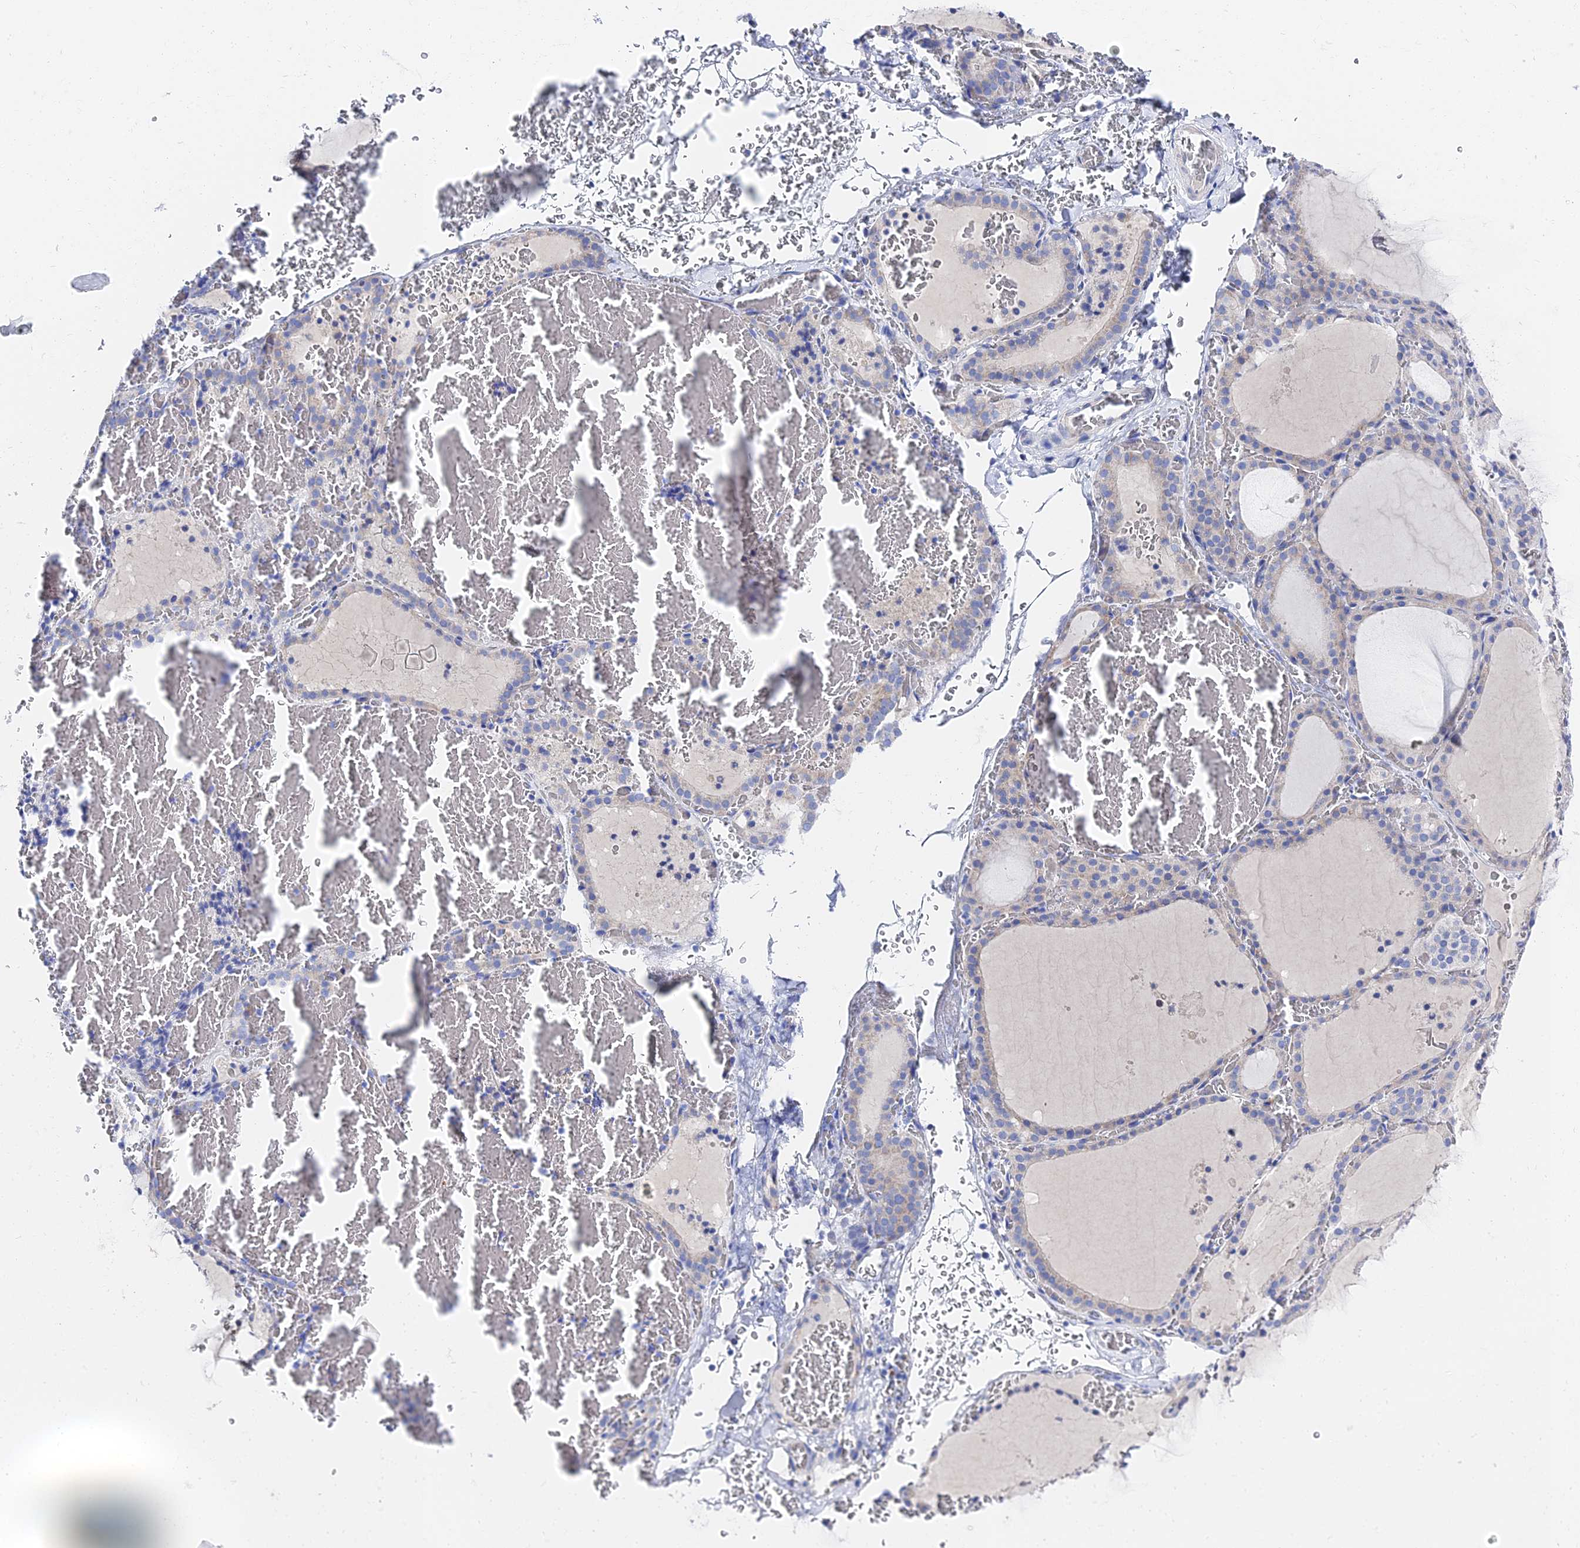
{"staining": {"intensity": "moderate", "quantity": "<25%", "location": "cytoplasmic/membranous"}, "tissue": "thyroid gland", "cell_type": "Glandular cells", "image_type": "normal", "snomed": [{"axis": "morphology", "description": "Normal tissue, NOS"}, {"axis": "topography", "description": "Thyroid gland"}], "caption": "A low amount of moderate cytoplasmic/membranous expression is present in approximately <25% of glandular cells in benign thyroid gland. (Brightfield microscopy of DAB IHC at high magnification).", "gene": "PTTG1", "patient": {"sex": "female", "age": 39}}